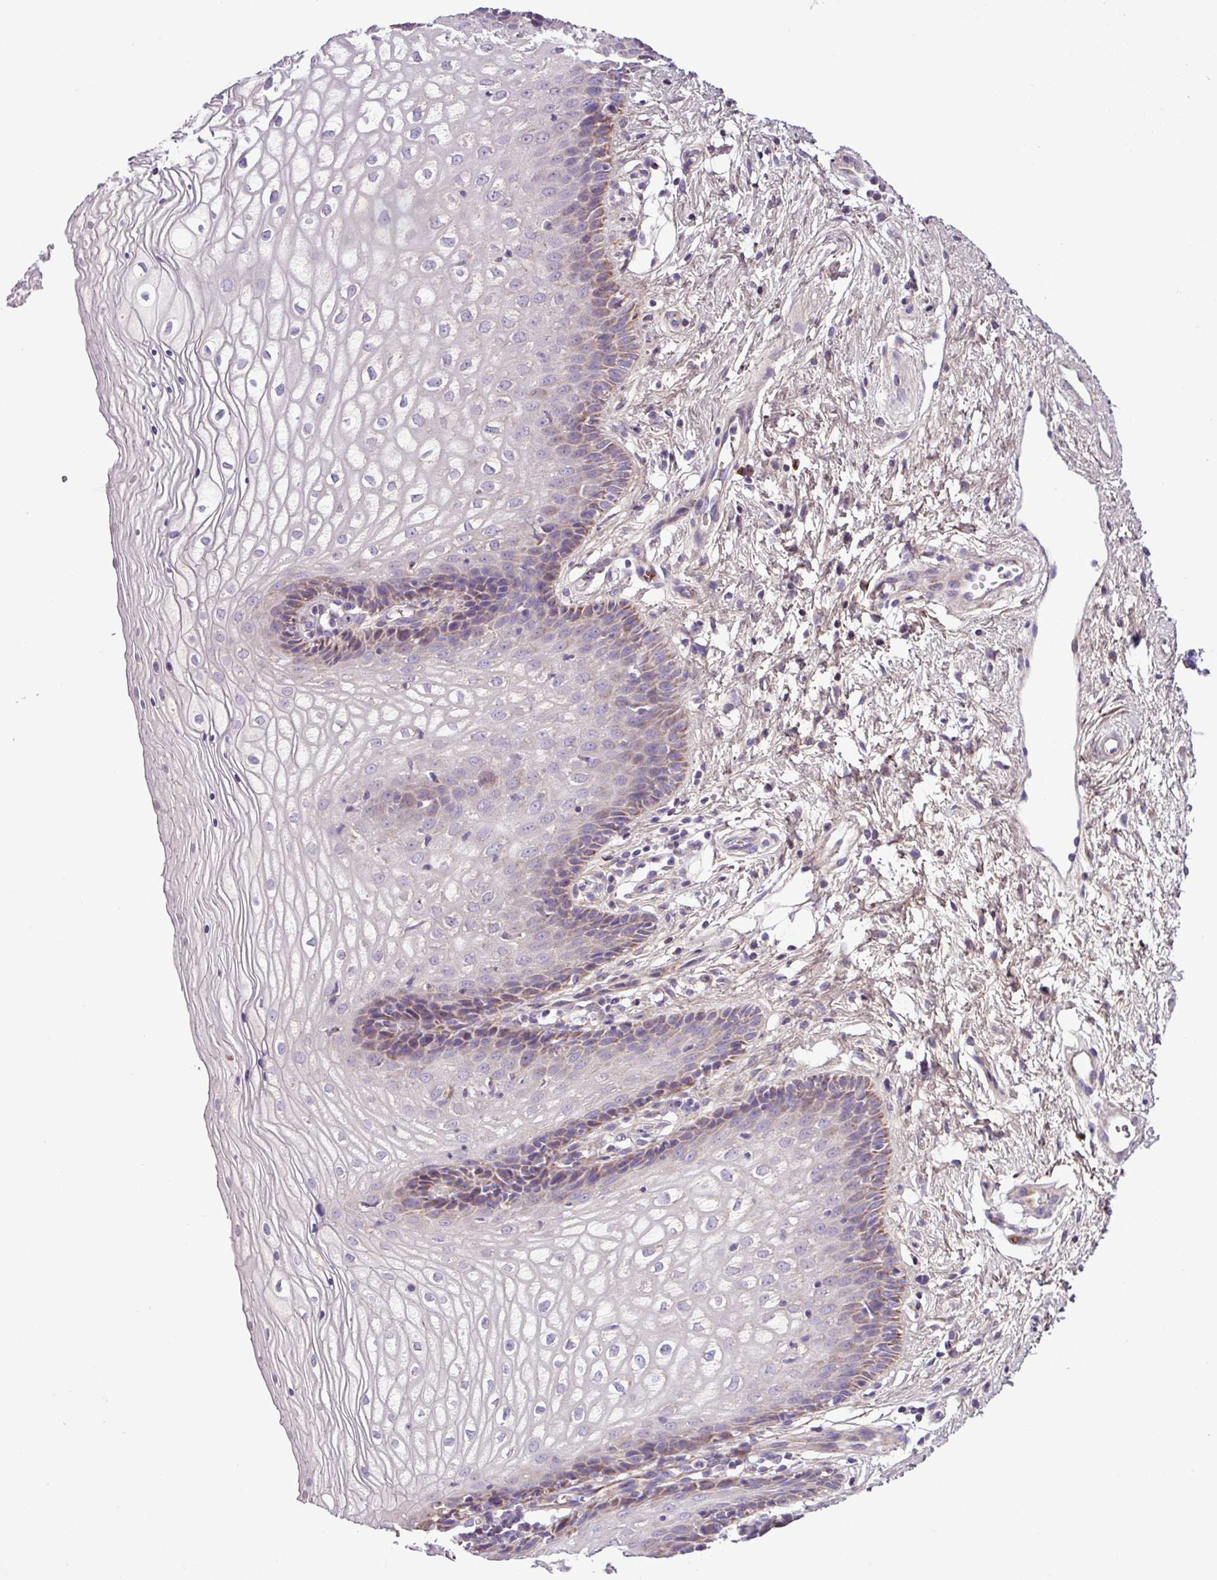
{"staining": {"intensity": "moderate", "quantity": "<25%", "location": "cytoplasmic/membranous"}, "tissue": "vagina", "cell_type": "Squamous epithelial cells", "image_type": "normal", "snomed": [{"axis": "morphology", "description": "Normal tissue, NOS"}, {"axis": "topography", "description": "Vagina"}], "caption": "Vagina stained with a brown dye displays moderate cytoplasmic/membranous positive staining in about <25% of squamous epithelial cells.", "gene": "FAM183A", "patient": {"sex": "female", "age": 34}}